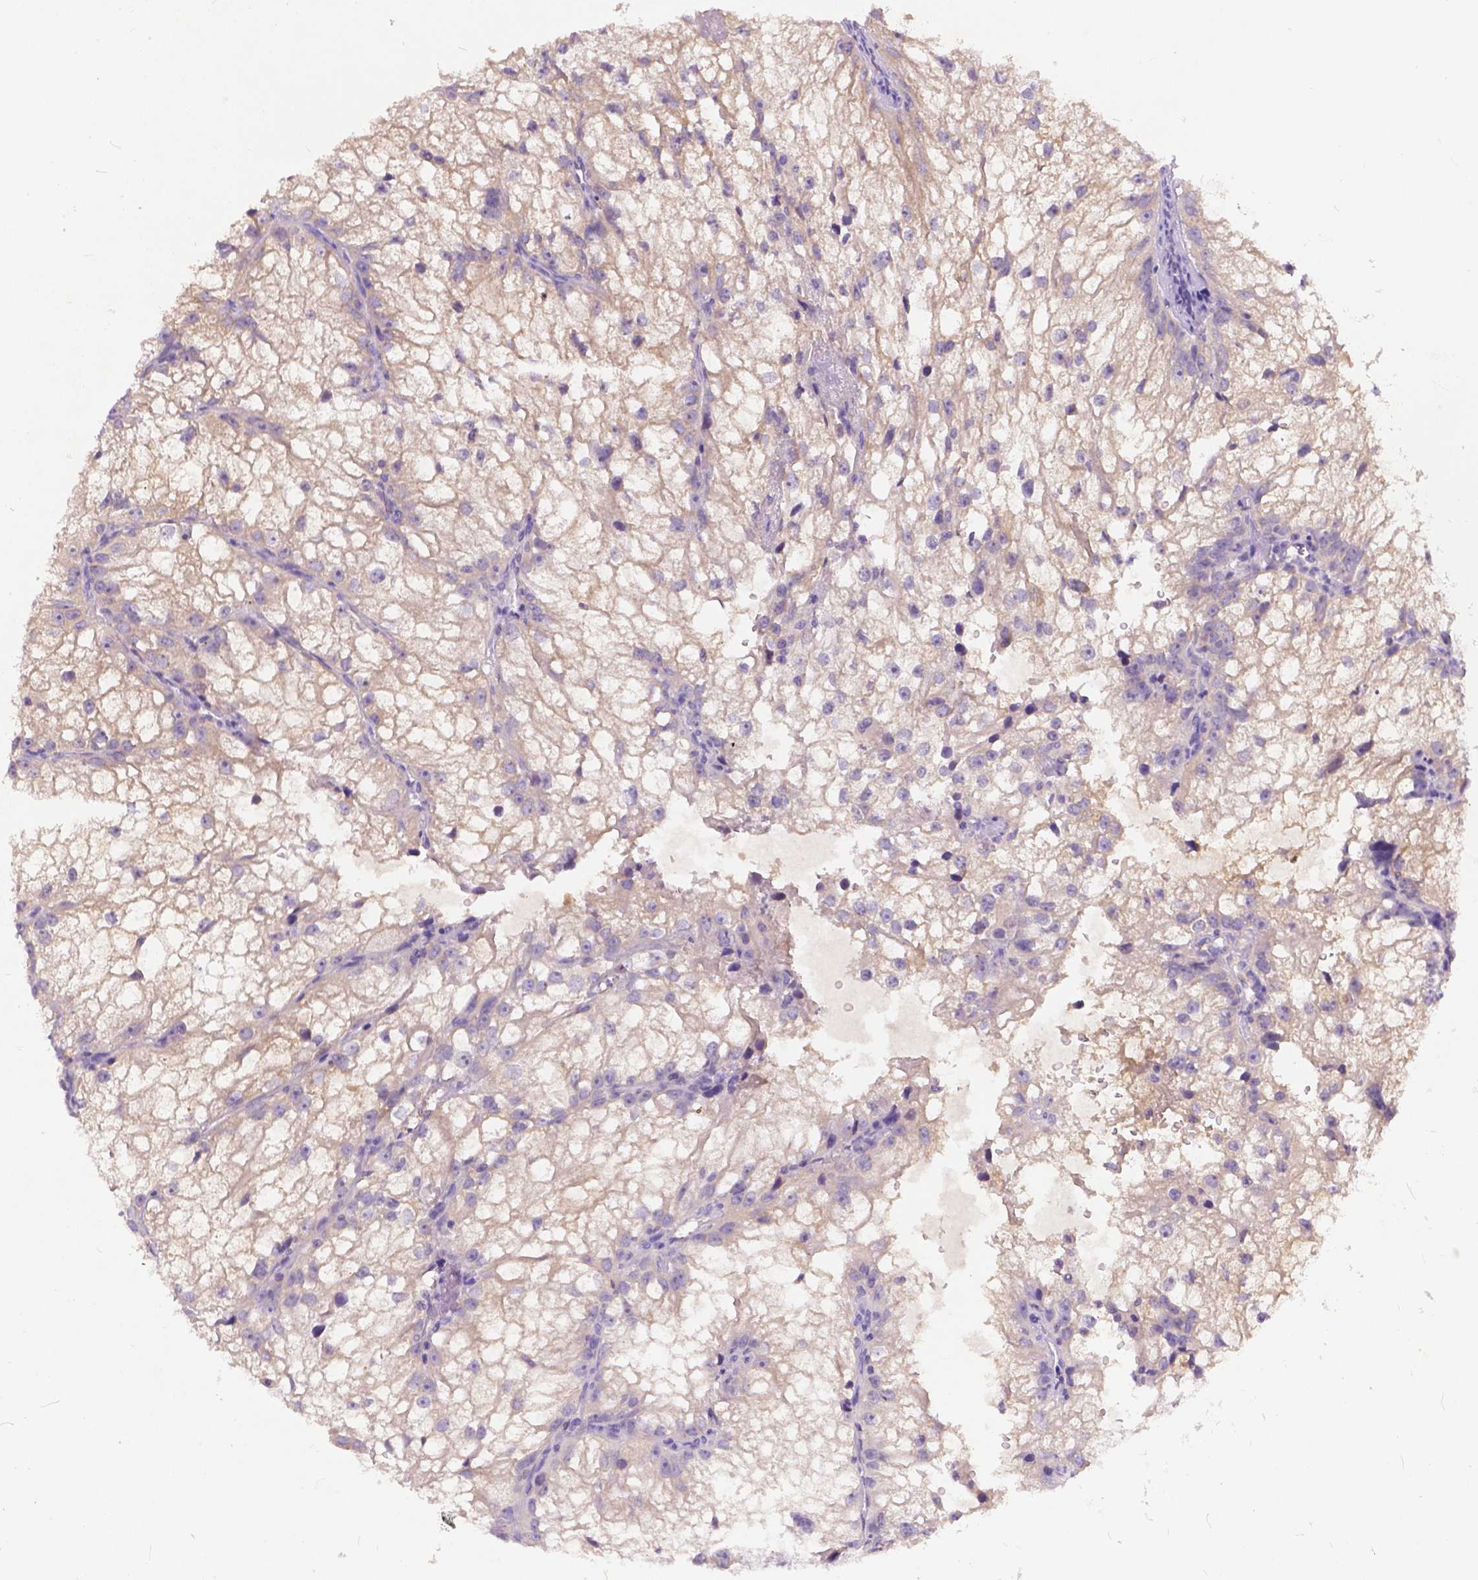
{"staining": {"intensity": "negative", "quantity": "none", "location": "none"}, "tissue": "renal cancer", "cell_type": "Tumor cells", "image_type": "cancer", "snomed": [{"axis": "morphology", "description": "Adenocarcinoma, NOS"}, {"axis": "topography", "description": "Kidney"}], "caption": "IHC of human renal cancer reveals no expression in tumor cells.", "gene": "PEX11G", "patient": {"sex": "male", "age": 59}}